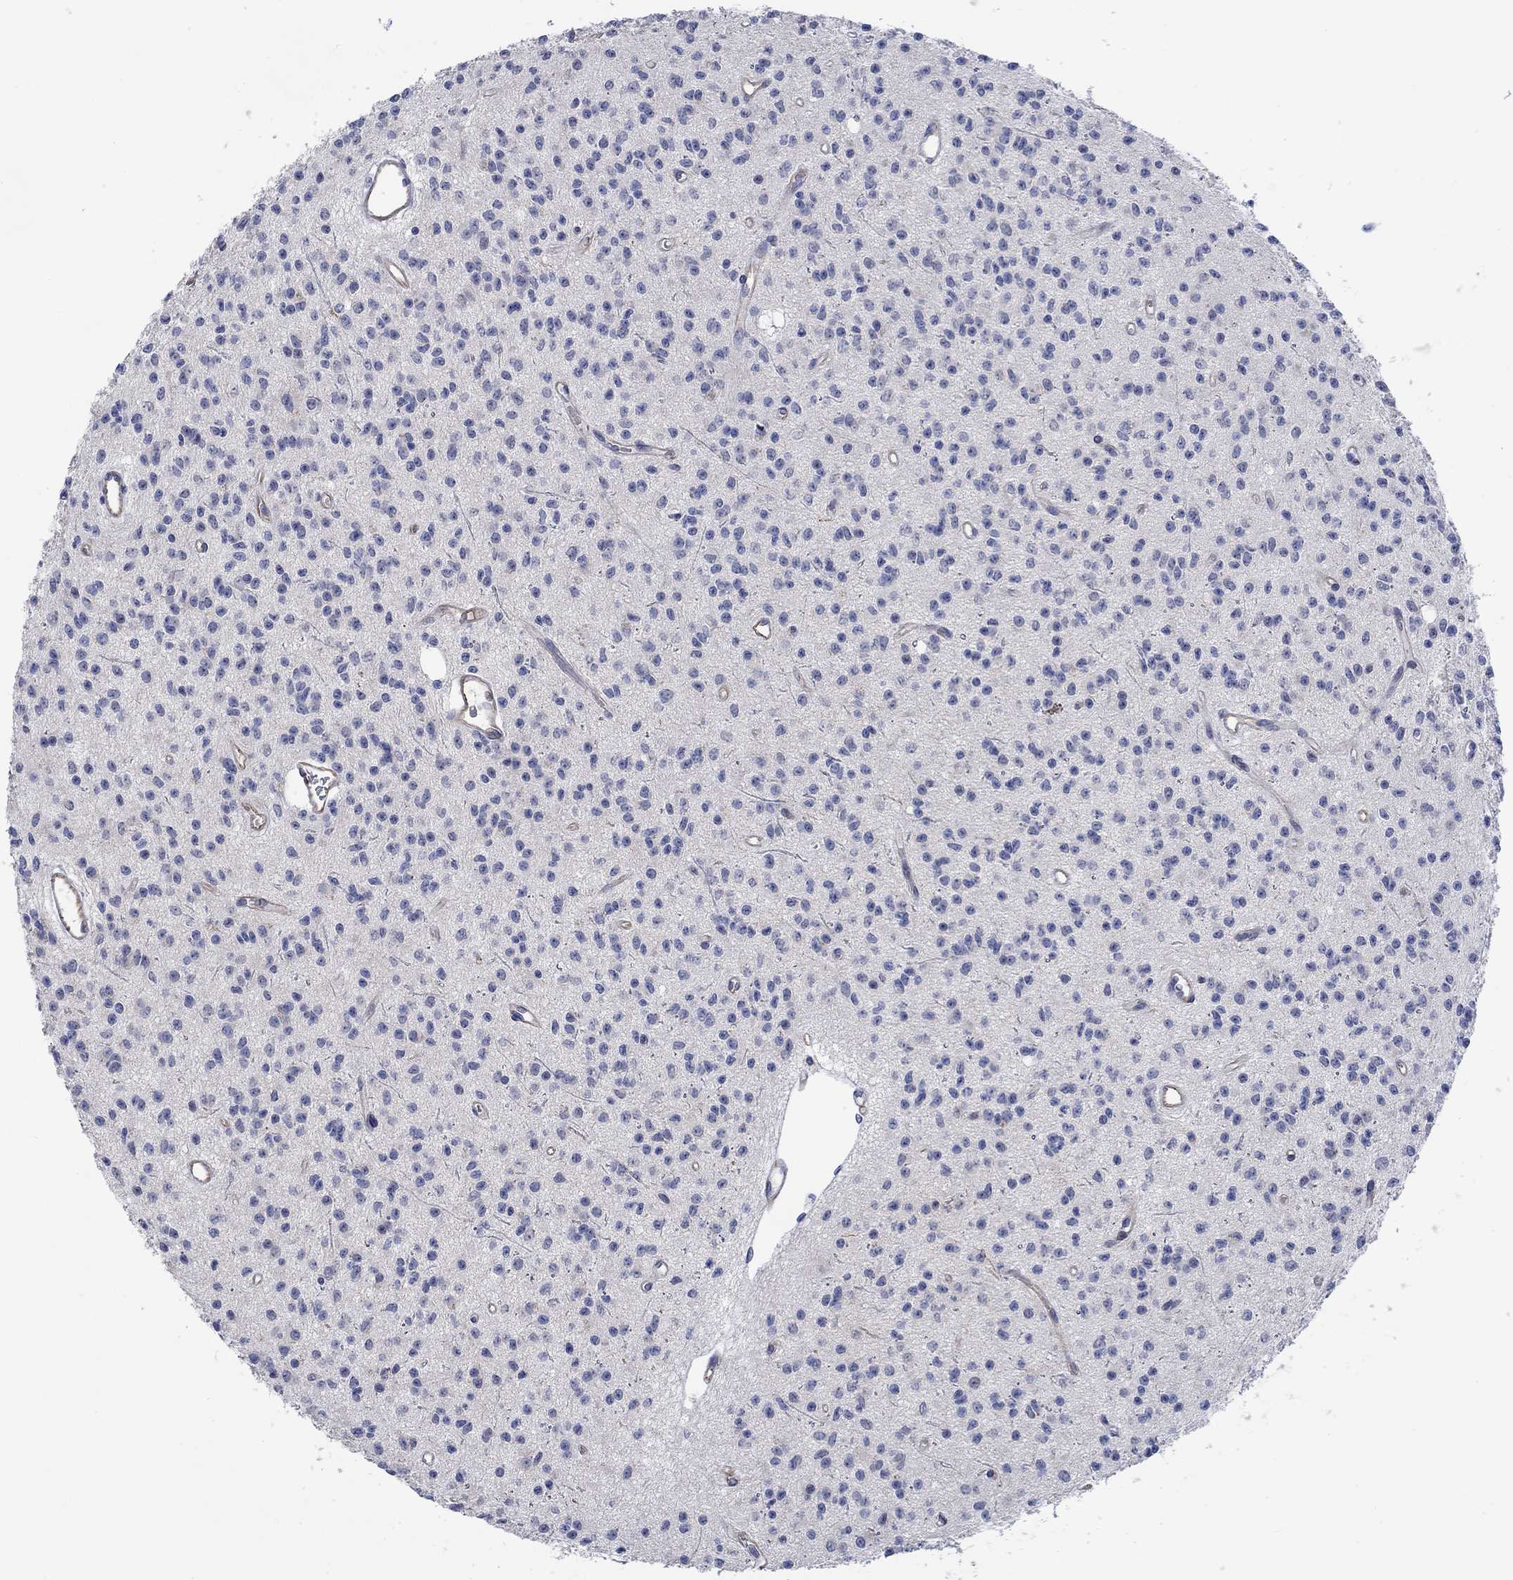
{"staining": {"intensity": "negative", "quantity": "none", "location": "none"}, "tissue": "glioma", "cell_type": "Tumor cells", "image_type": "cancer", "snomed": [{"axis": "morphology", "description": "Glioma, malignant, Low grade"}, {"axis": "topography", "description": "Brain"}], "caption": "Immunohistochemistry histopathology image of human malignant low-grade glioma stained for a protein (brown), which reveals no expression in tumor cells. (Brightfield microscopy of DAB immunohistochemistry (IHC) at high magnification).", "gene": "DLK1", "patient": {"sex": "female", "age": 45}}